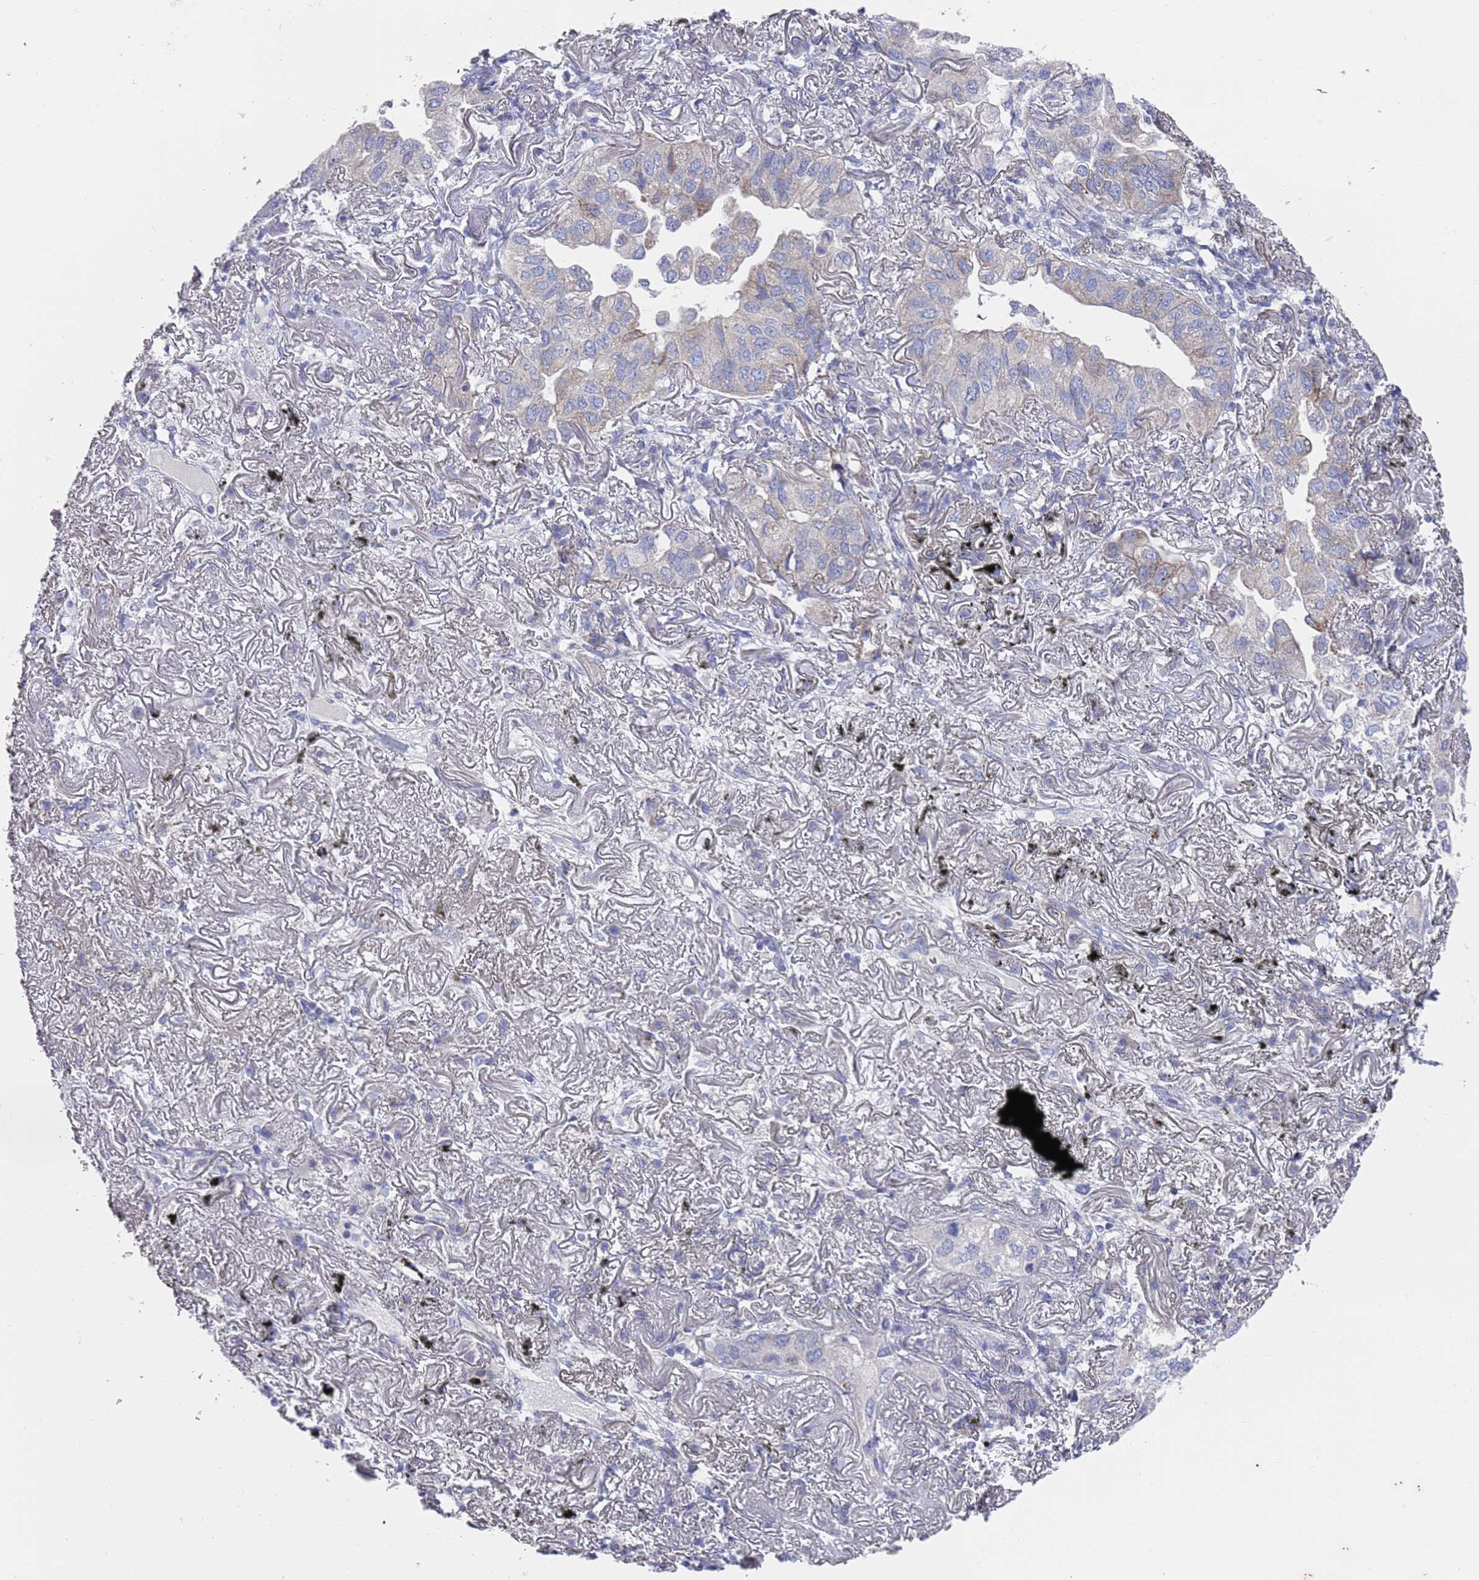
{"staining": {"intensity": "negative", "quantity": "none", "location": "none"}, "tissue": "lung cancer", "cell_type": "Tumor cells", "image_type": "cancer", "snomed": [{"axis": "morphology", "description": "Adenocarcinoma, NOS"}, {"axis": "topography", "description": "Lung"}], "caption": "Immunohistochemical staining of lung cancer demonstrates no significant staining in tumor cells. (Immunohistochemistry (ihc), brightfield microscopy, high magnification).", "gene": "SCAPER", "patient": {"sex": "male", "age": 65}}